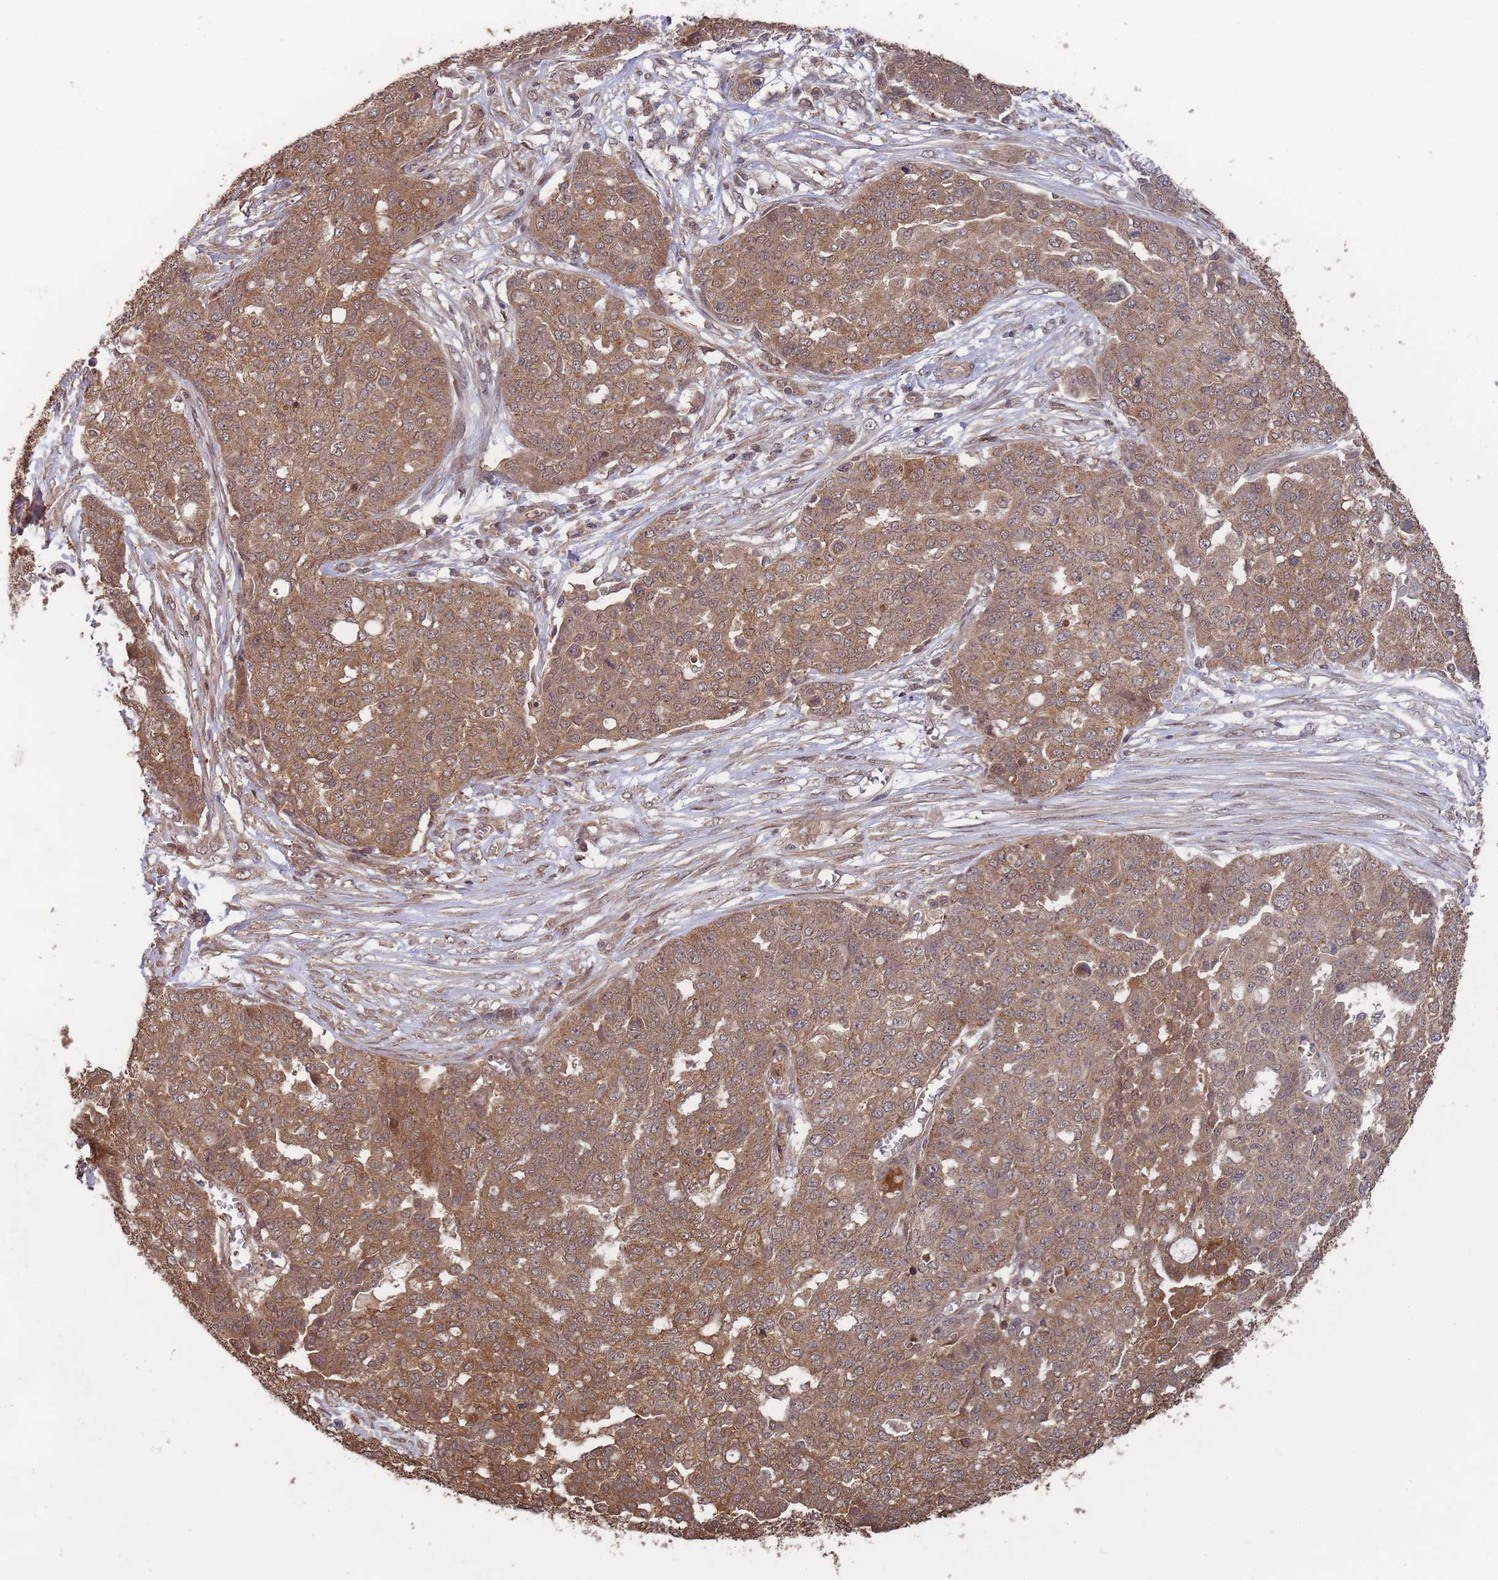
{"staining": {"intensity": "moderate", "quantity": ">75%", "location": "cytoplasmic/membranous"}, "tissue": "ovarian cancer", "cell_type": "Tumor cells", "image_type": "cancer", "snomed": [{"axis": "morphology", "description": "Cystadenocarcinoma, serous, NOS"}, {"axis": "topography", "description": "Soft tissue"}, {"axis": "topography", "description": "Ovary"}], "caption": "Immunohistochemistry histopathology image of ovarian cancer stained for a protein (brown), which exhibits medium levels of moderate cytoplasmic/membranous expression in about >75% of tumor cells.", "gene": "SF3B1", "patient": {"sex": "female", "age": 57}}